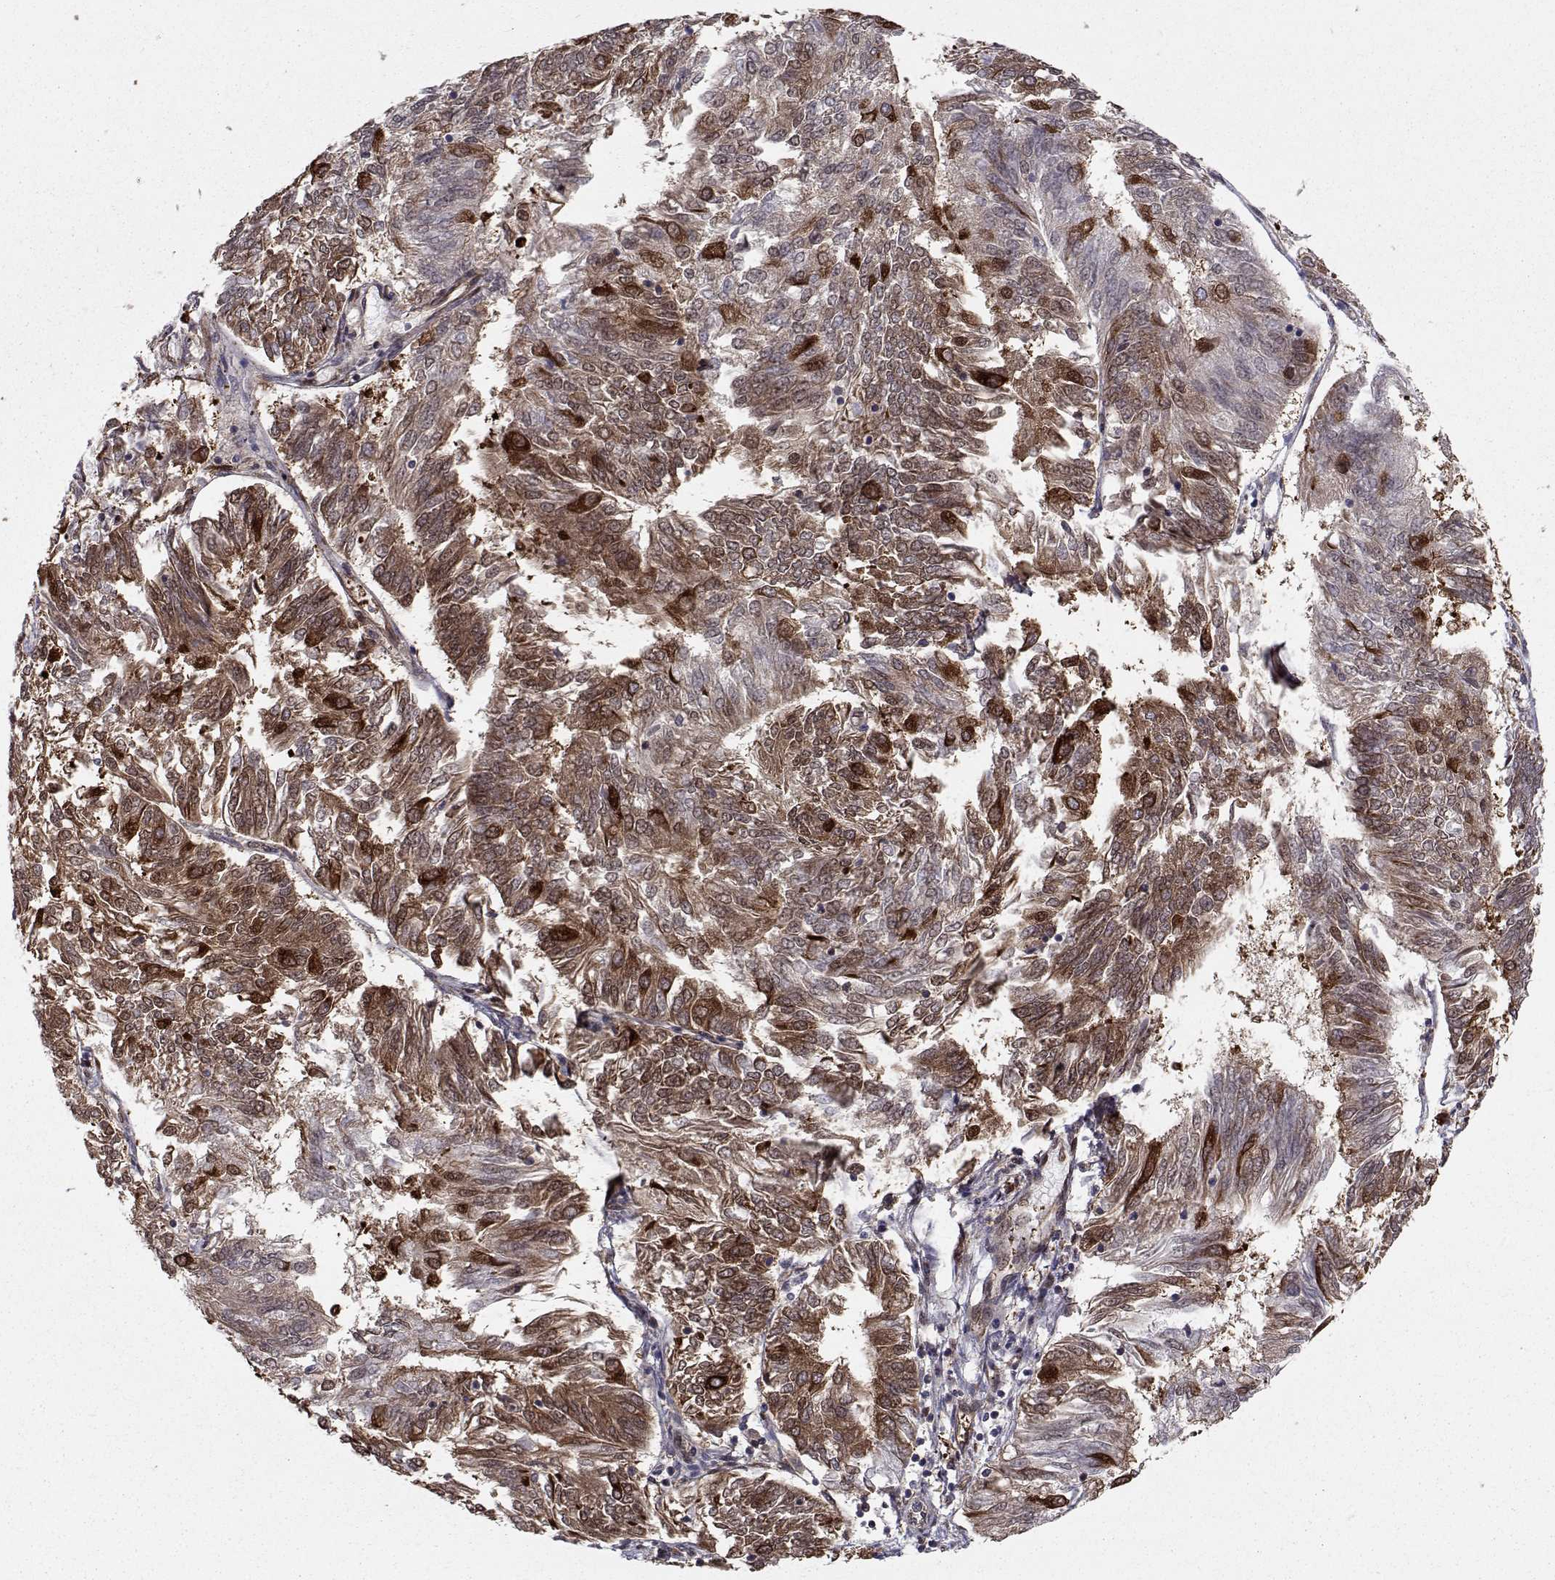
{"staining": {"intensity": "strong", "quantity": "25%-75%", "location": "cytoplasmic/membranous"}, "tissue": "endometrial cancer", "cell_type": "Tumor cells", "image_type": "cancer", "snomed": [{"axis": "morphology", "description": "Adenocarcinoma, NOS"}, {"axis": "topography", "description": "Endometrium"}], "caption": "Immunohistochemical staining of adenocarcinoma (endometrial) exhibits high levels of strong cytoplasmic/membranous expression in approximately 25%-75% of tumor cells. Nuclei are stained in blue.", "gene": "HSP90AB1", "patient": {"sex": "female", "age": 58}}